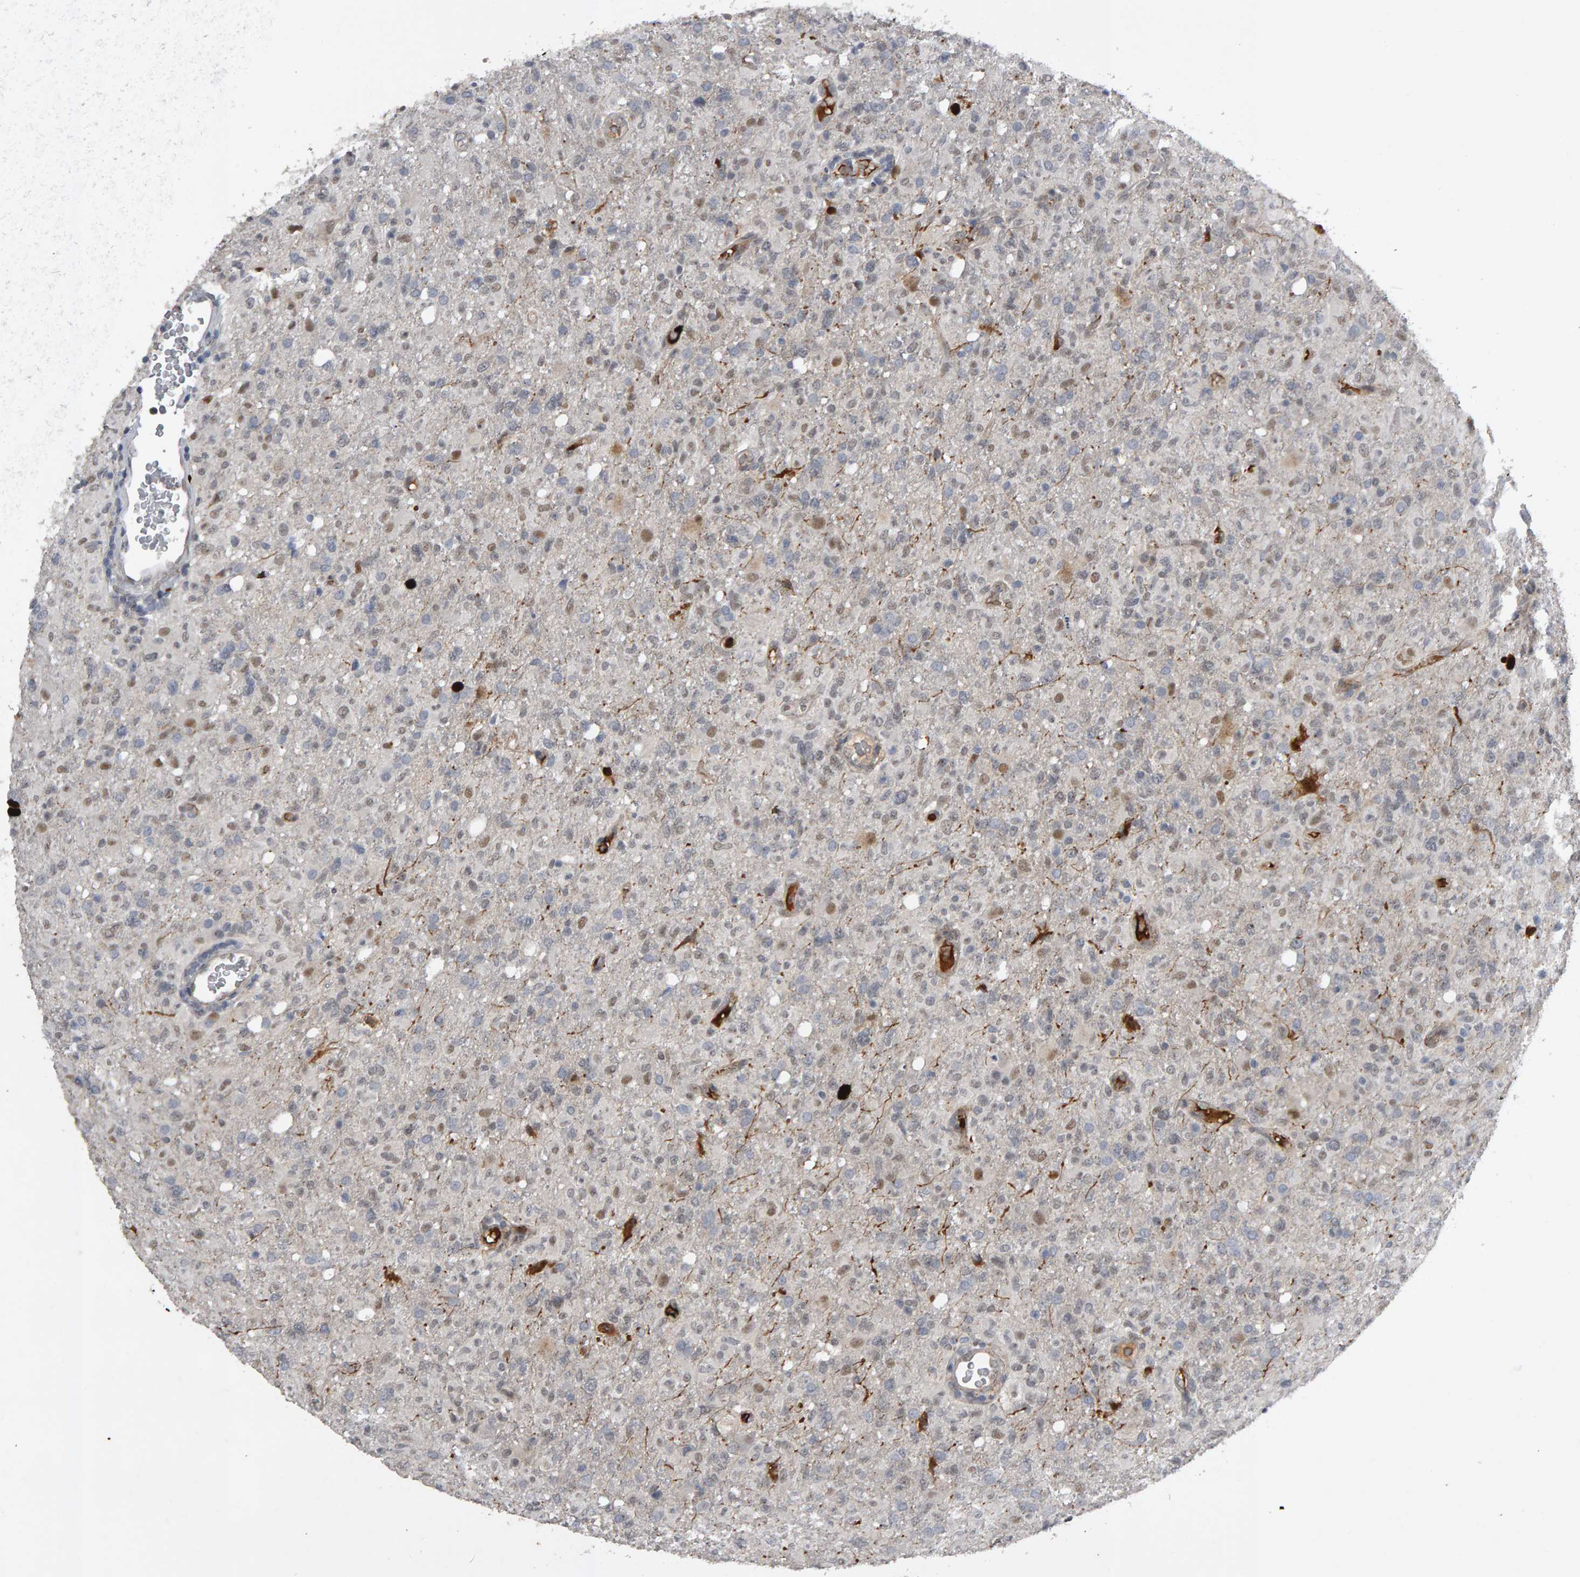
{"staining": {"intensity": "weak", "quantity": "25%-75%", "location": "nuclear"}, "tissue": "glioma", "cell_type": "Tumor cells", "image_type": "cancer", "snomed": [{"axis": "morphology", "description": "Glioma, malignant, High grade"}, {"axis": "topography", "description": "Brain"}], "caption": "Immunohistochemical staining of high-grade glioma (malignant) reveals low levels of weak nuclear staining in approximately 25%-75% of tumor cells. (DAB (3,3'-diaminobenzidine) = brown stain, brightfield microscopy at high magnification).", "gene": "IPO8", "patient": {"sex": "female", "age": 57}}